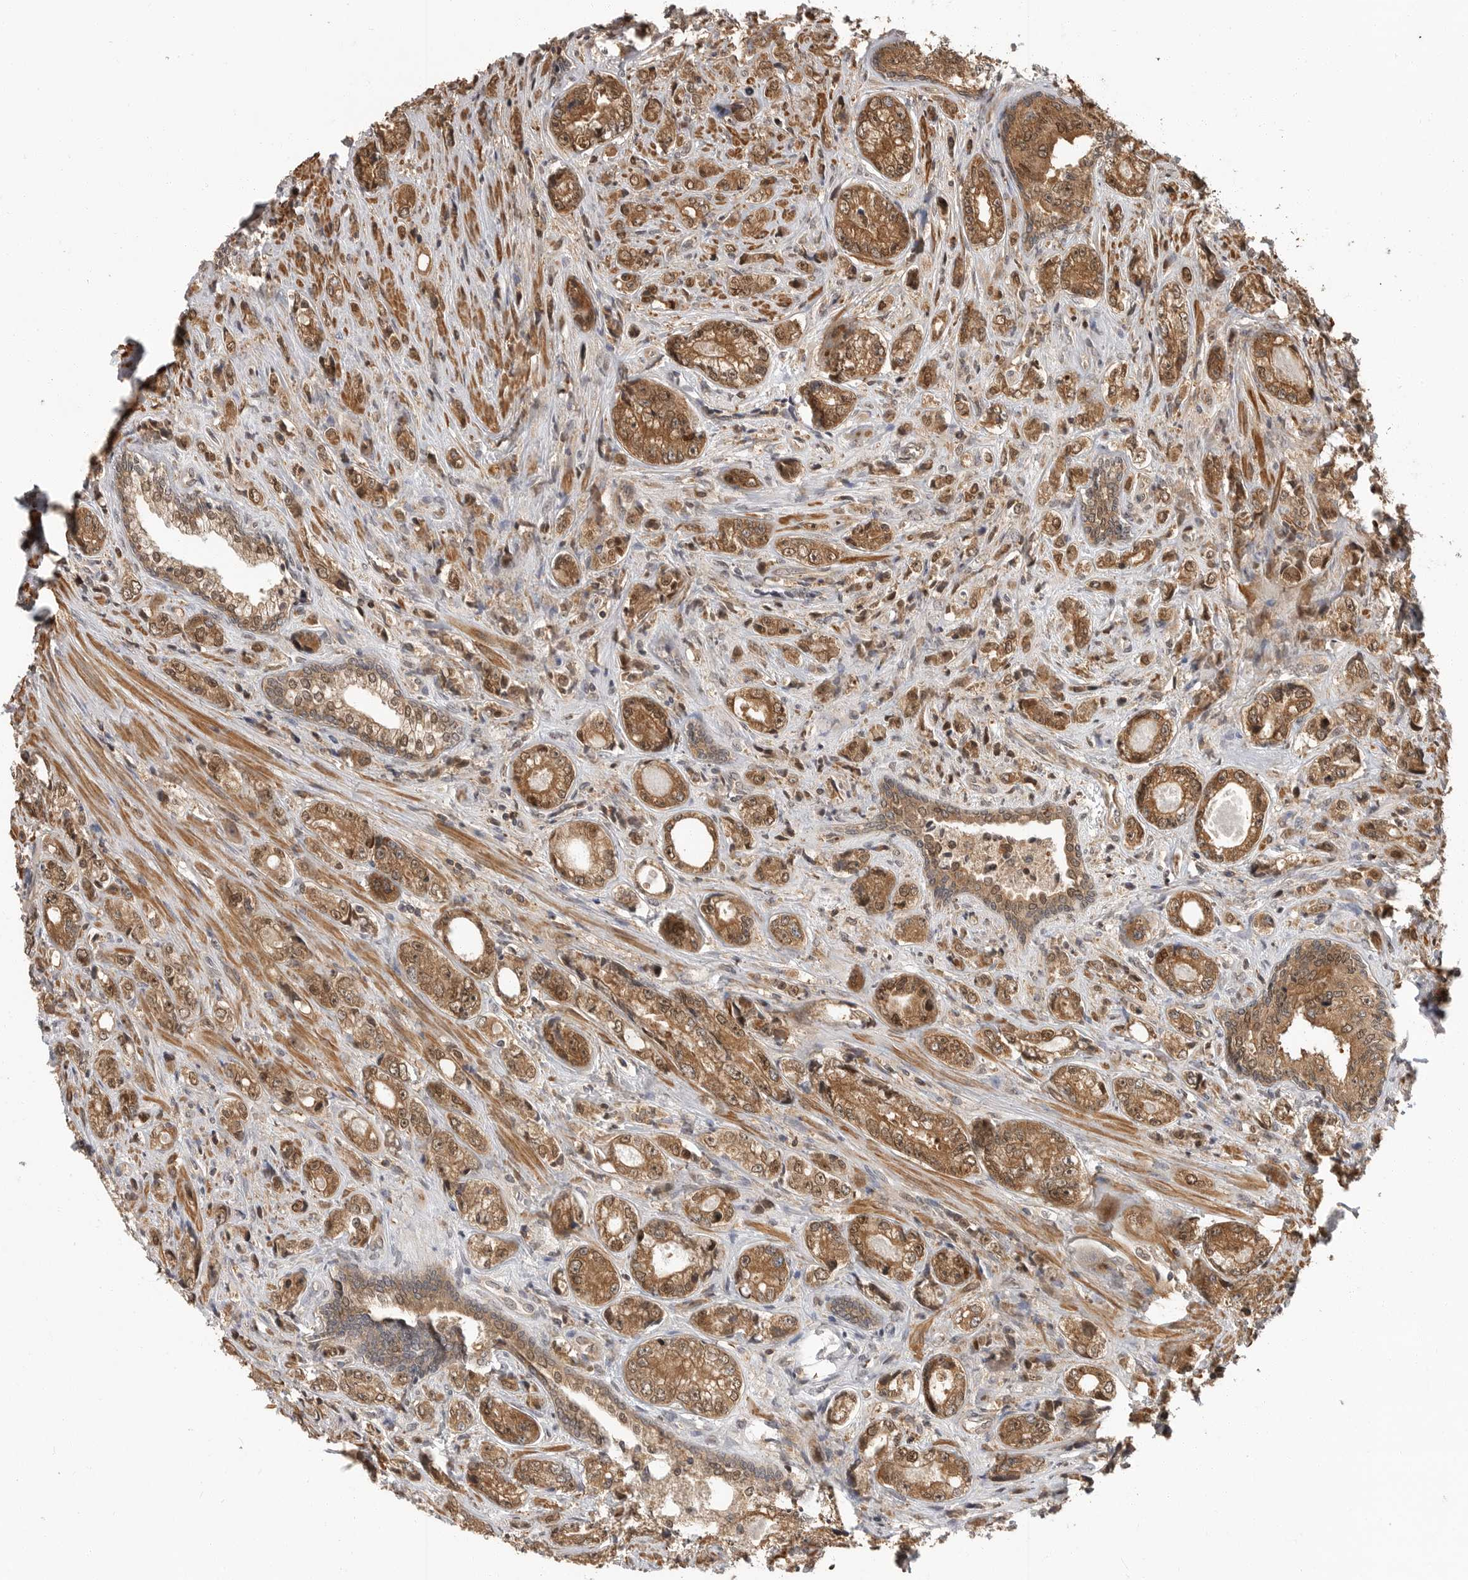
{"staining": {"intensity": "moderate", "quantity": ">75%", "location": "cytoplasmic/membranous,nuclear"}, "tissue": "prostate cancer", "cell_type": "Tumor cells", "image_type": "cancer", "snomed": [{"axis": "morphology", "description": "Adenocarcinoma, High grade"}, {"axis": "topography", "description": "Prostate"}], "caption": "Prostate cancer stained with DAB immunohistochemistry shows medium levels of moderate cytoplasmic/membranous and nuclear positivity in about >75% of tumor cells.", "gene": "ERN1", "patient": {"sex": "male", "age": 61}}